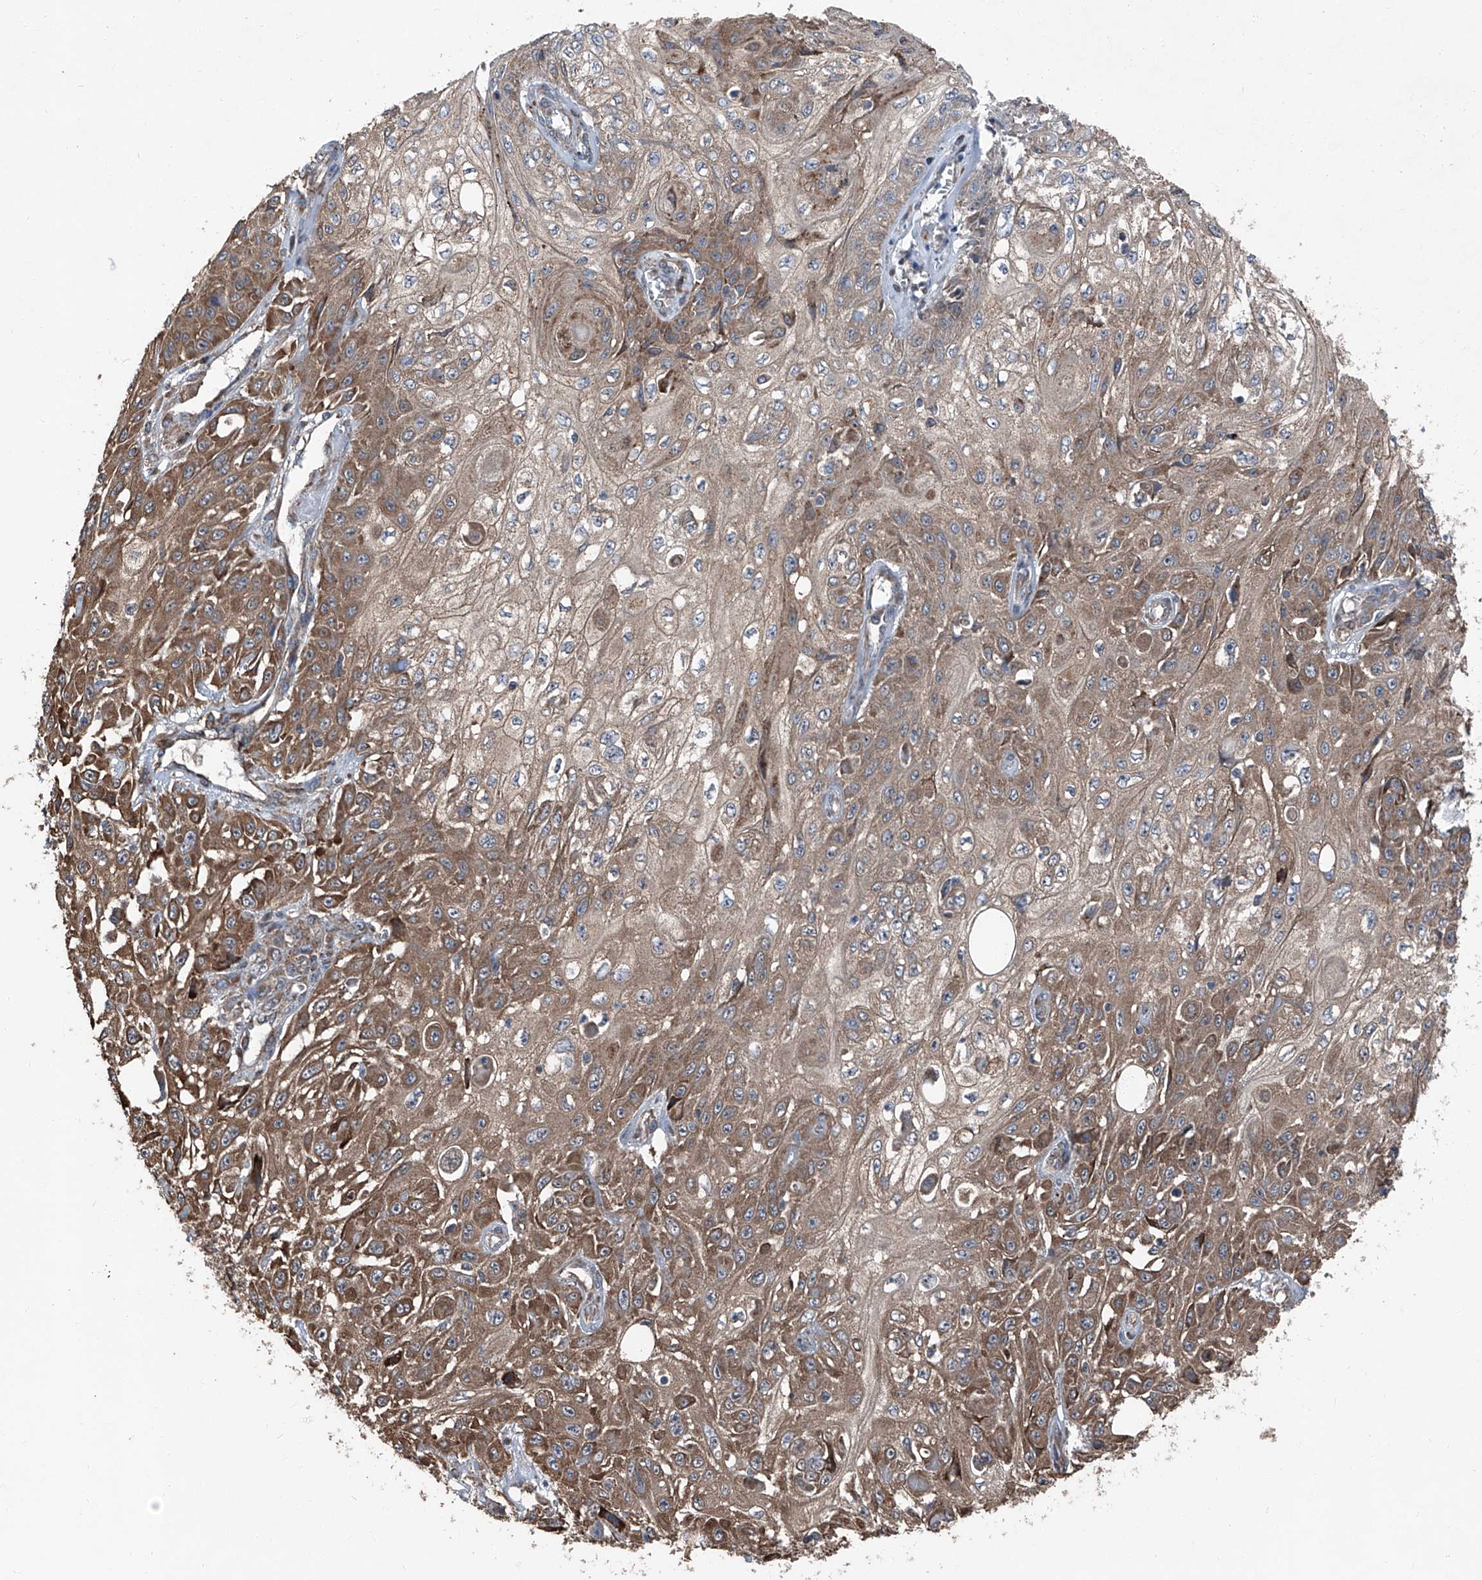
{"staining": {"intensity": "moderate", "quantity": ">75%", "location": "cytoplasmic/membranous"}, "tissue": "skin cancer", "cell_type": "Tumor cells", "image_type": "cancer", "snomed": [{"axis": "morphology", "description": "Squamous cell carcinoma, NOS"}, {"axis": "morphology", "description": "Squamous cell carcinoma, metastatic, NOS"}, {"axis": "topography", "description": "Skin"}, {"axis": "topography", "description": "Lymph node"}], "caption": "A micrograph of human skin squamous cell carcinoma stained for a protein displays moderate cytoplasmic/membranous brown staining in tumor cells.", "gene": "LIMK1", "patient": {"sex": "male", "age": 75}}